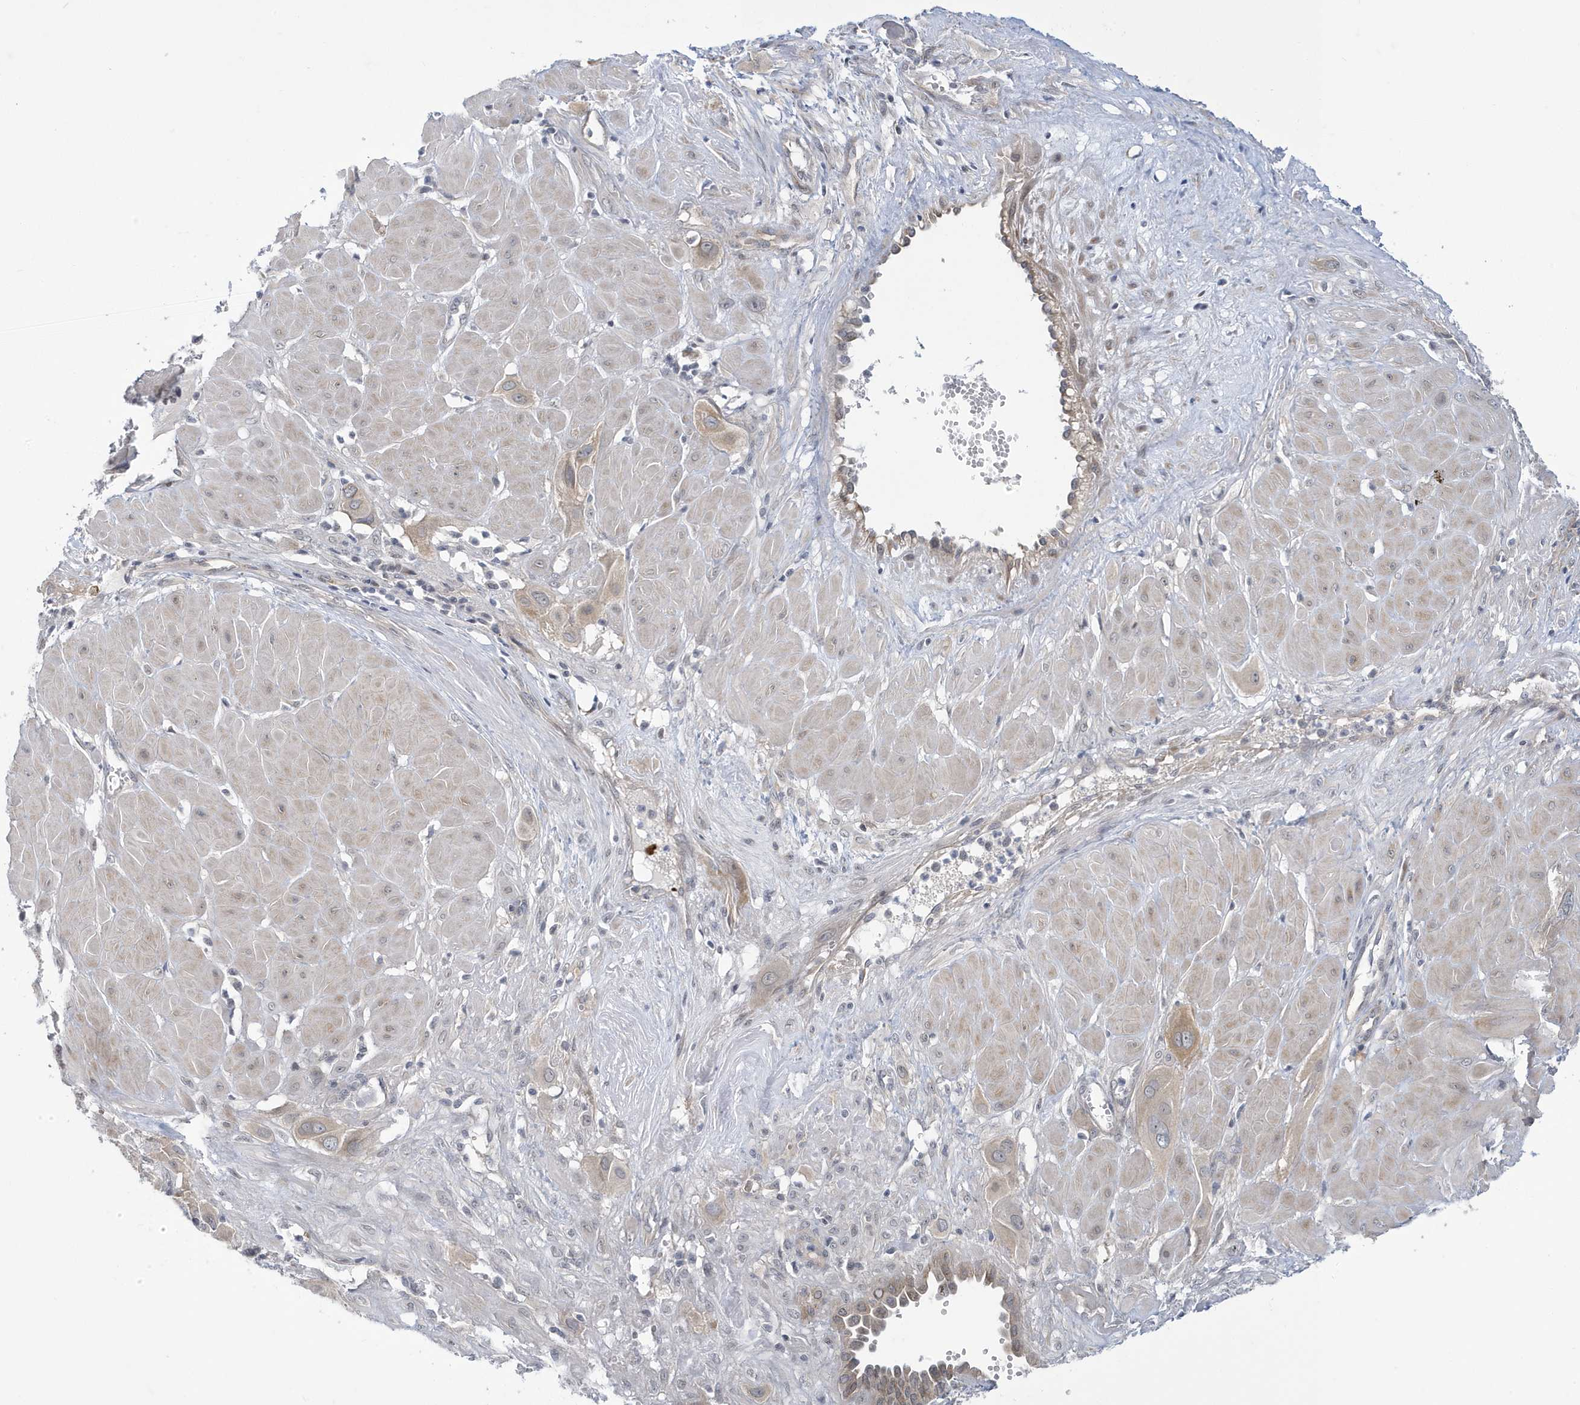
{"staining": {"intensity": "weak", "quantity": ">75%", "location": "cytoplasmic/membranous,nuclear"}, "tissue": "cervical cancer", "cell_type": "Tumor cells", "image_type": "cancer", "snomed": [{"axis": "morphology", "description": "Squamous cell carcinoma, NOS"}, {"axis": "topography", "description": "Cervix"}], "caption": "Human cervical cancer stained for a protein (brown) shows weak cytoplasmic/membranous and nuclear positive positivity in about >75% of tumor cells.", "gene": "ZNF654", "patient": {"sex": "female", "age": 34}}